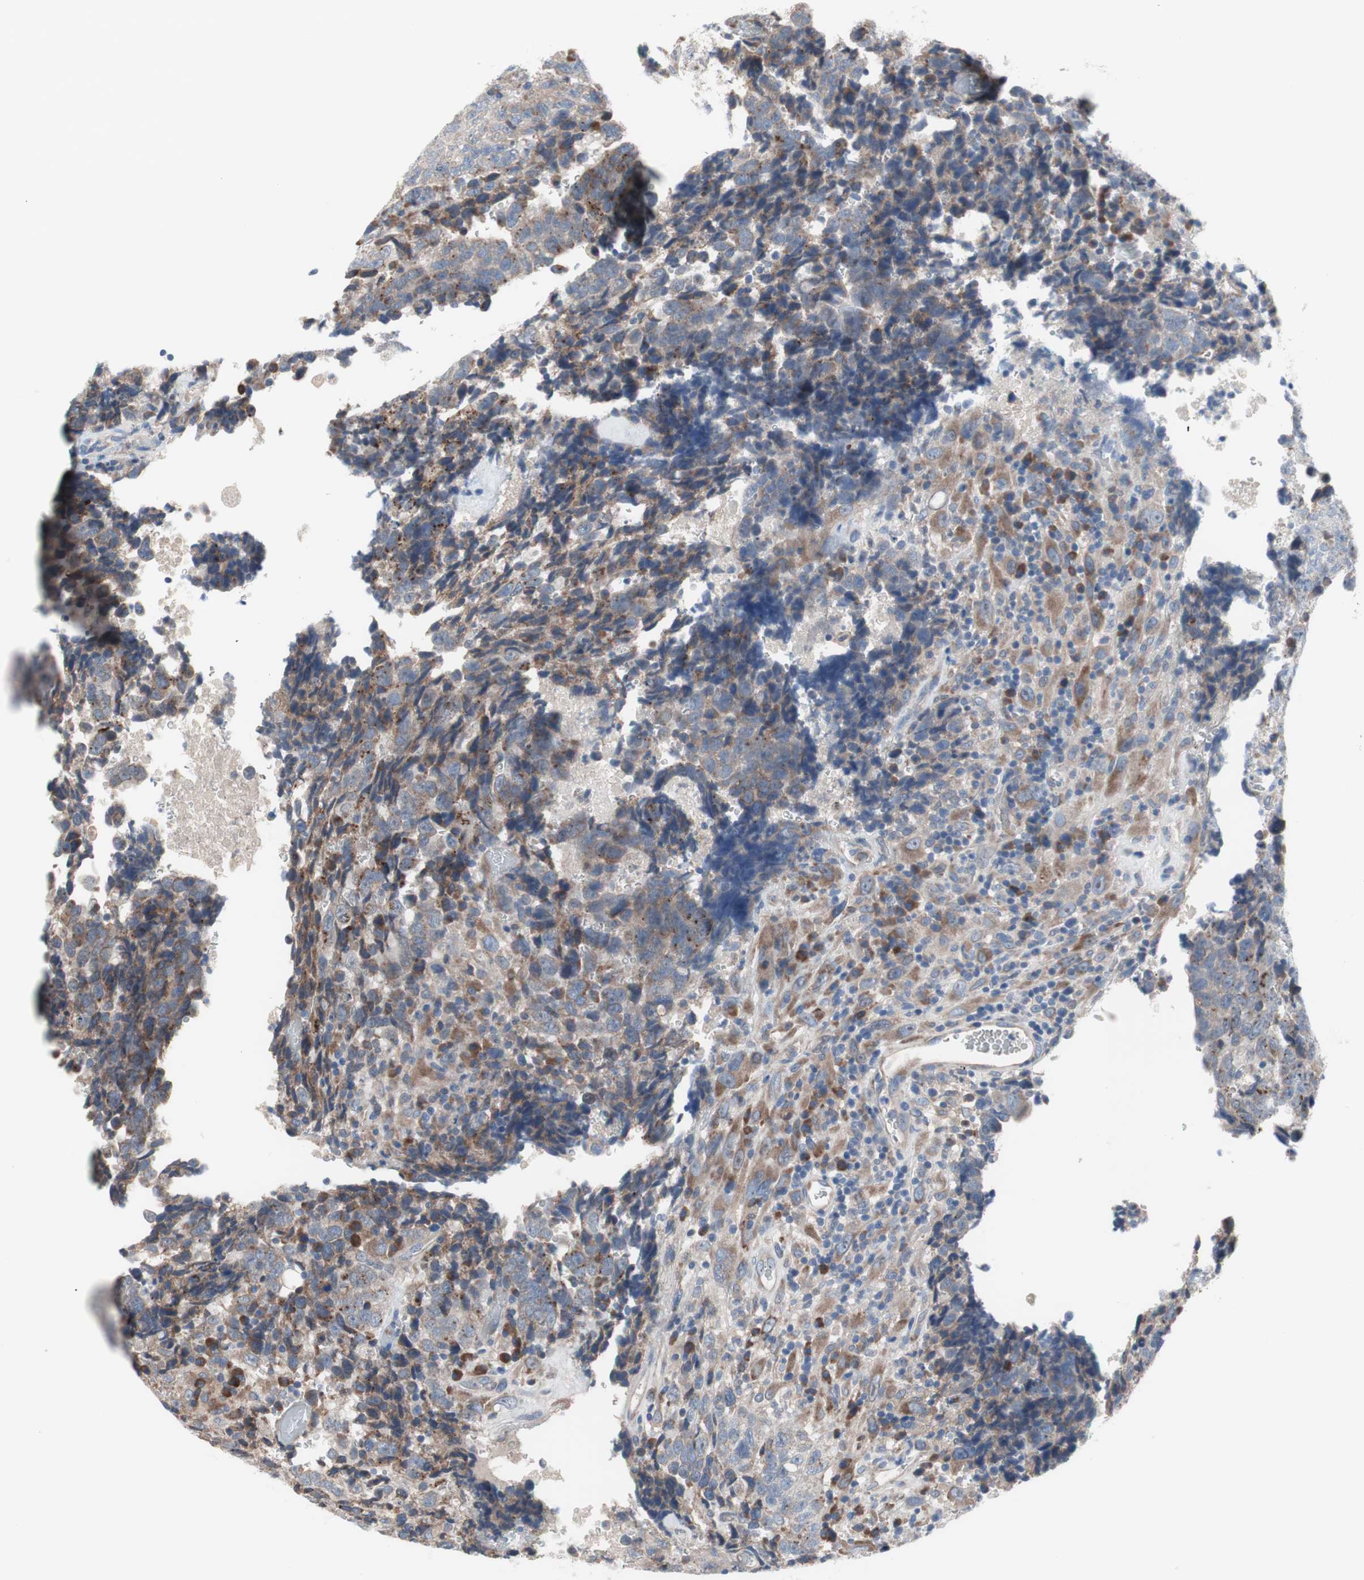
{"staining": {"intensity": "negative", "quantity": "none", "location": "none"}, "tissue": "testis cancer", "cell_type": "Tumor cells", "image_type": "cancer", "snomed": [{"axis": "morphology", "description": "Necrosis, NOS"}, {"axis": "morphology", "description": "Carcinoma, Embryonal, NOS"}, {"axis": "topography", "description": "Testis"}], "caption": "Testis cancer stained for a protein using IHC shows no staining tumor cells.", "gene": "KANSL1", "patient": {"sex": "male", "age": 19}}